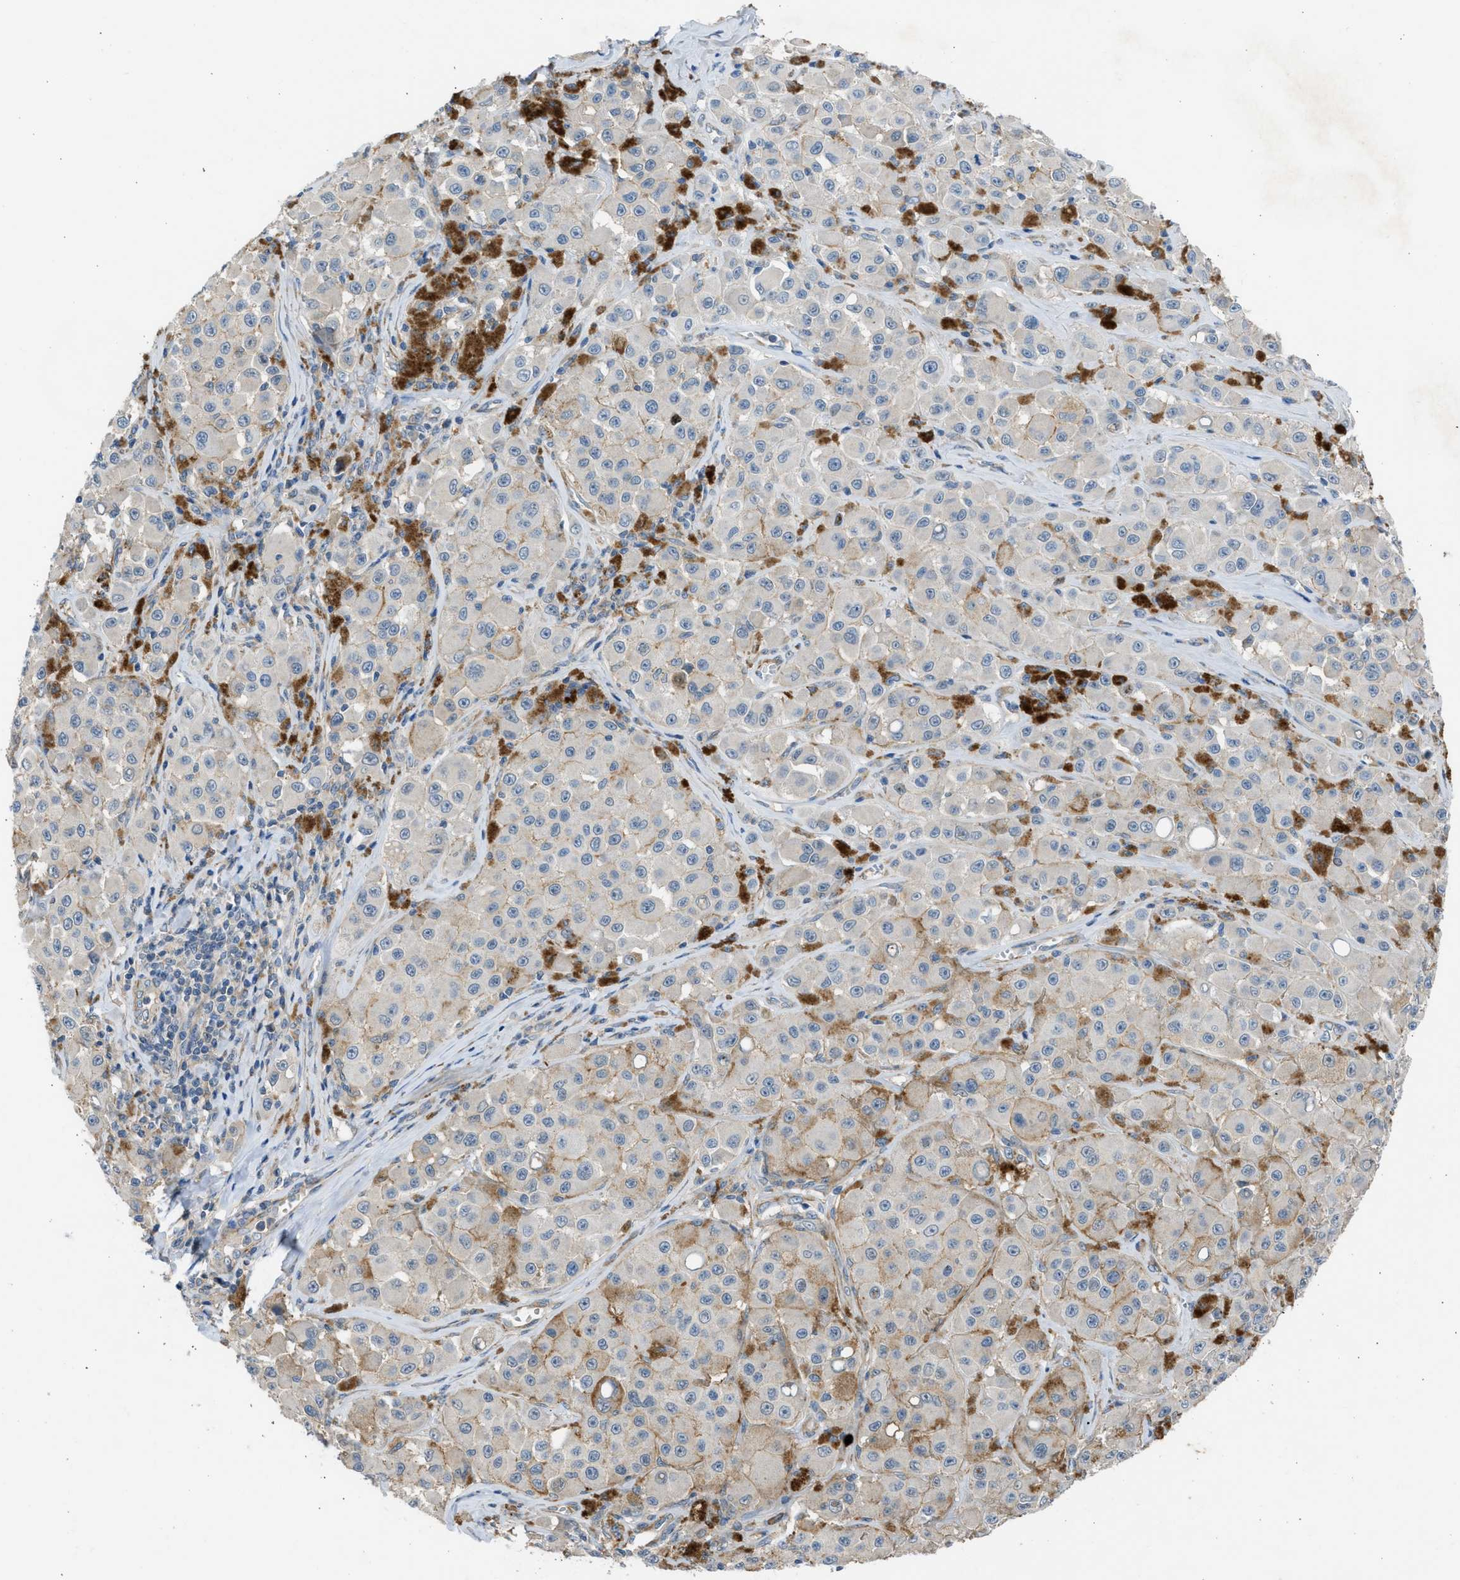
{"staining": {"intensity": "negative", "quantity": "none", "location": "none"}, "tissue": "melanoma", "cell_type": "Tumor cells", "image_type": "cancer", "snomed": [{"axis": "morphology", "description": "Malignant melanoma, NOS"}, {"axis": "topography", "description": "Skin"}], "caption": "This histopathology image is of malignant melanoma stained with IHC to label a protein in brown with the nuclei are counter-stained blue. There is no expression in tumor cells.", "gene": "PCNX3", "patient": {"sex": "male", "age": 84}}